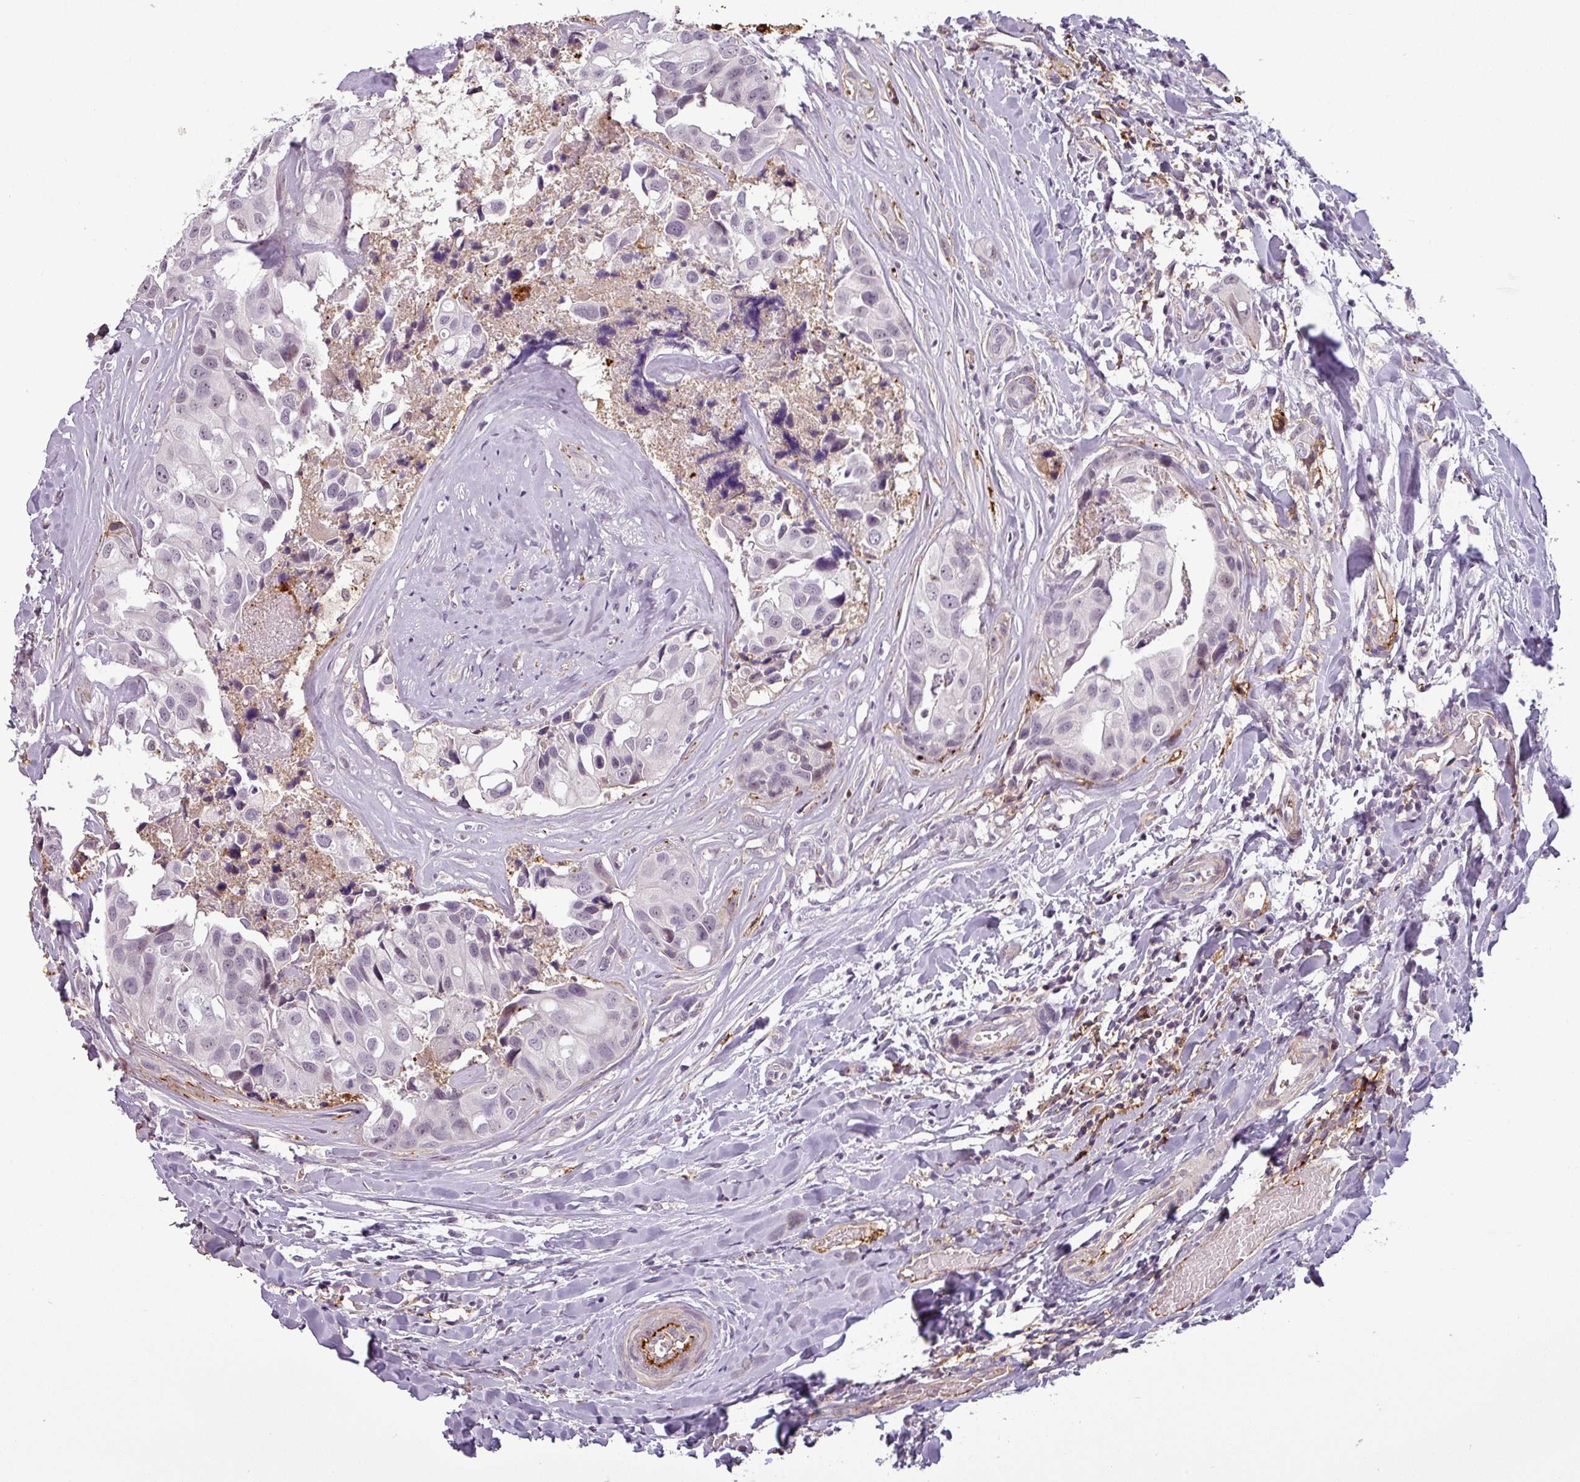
{"staining": {"intensity": "negative", "quantity": "none", "location": "none"}, "tissue": "head and neck cancer", "cell_type": "Tumor cells", "image_type": "cancer", "snomed": [{"axis": "morphology", "description": "Adenocarcinoma, NOS"}, {"axis": "morphology", "description": "Adenocarcinoma, metastatic, NOS"}, {"axis": "topography", "description": "Head-Neck"}], "caption": "Tumor cells are negative for protein expression in human metastatic adenocarcinoma (head and neck). (Brightfield microscopy of DAB immunohistochemistry (IHC) at high magnification).", "gene": "APOC1", "patient": {"sex": "male", "age": 75}}